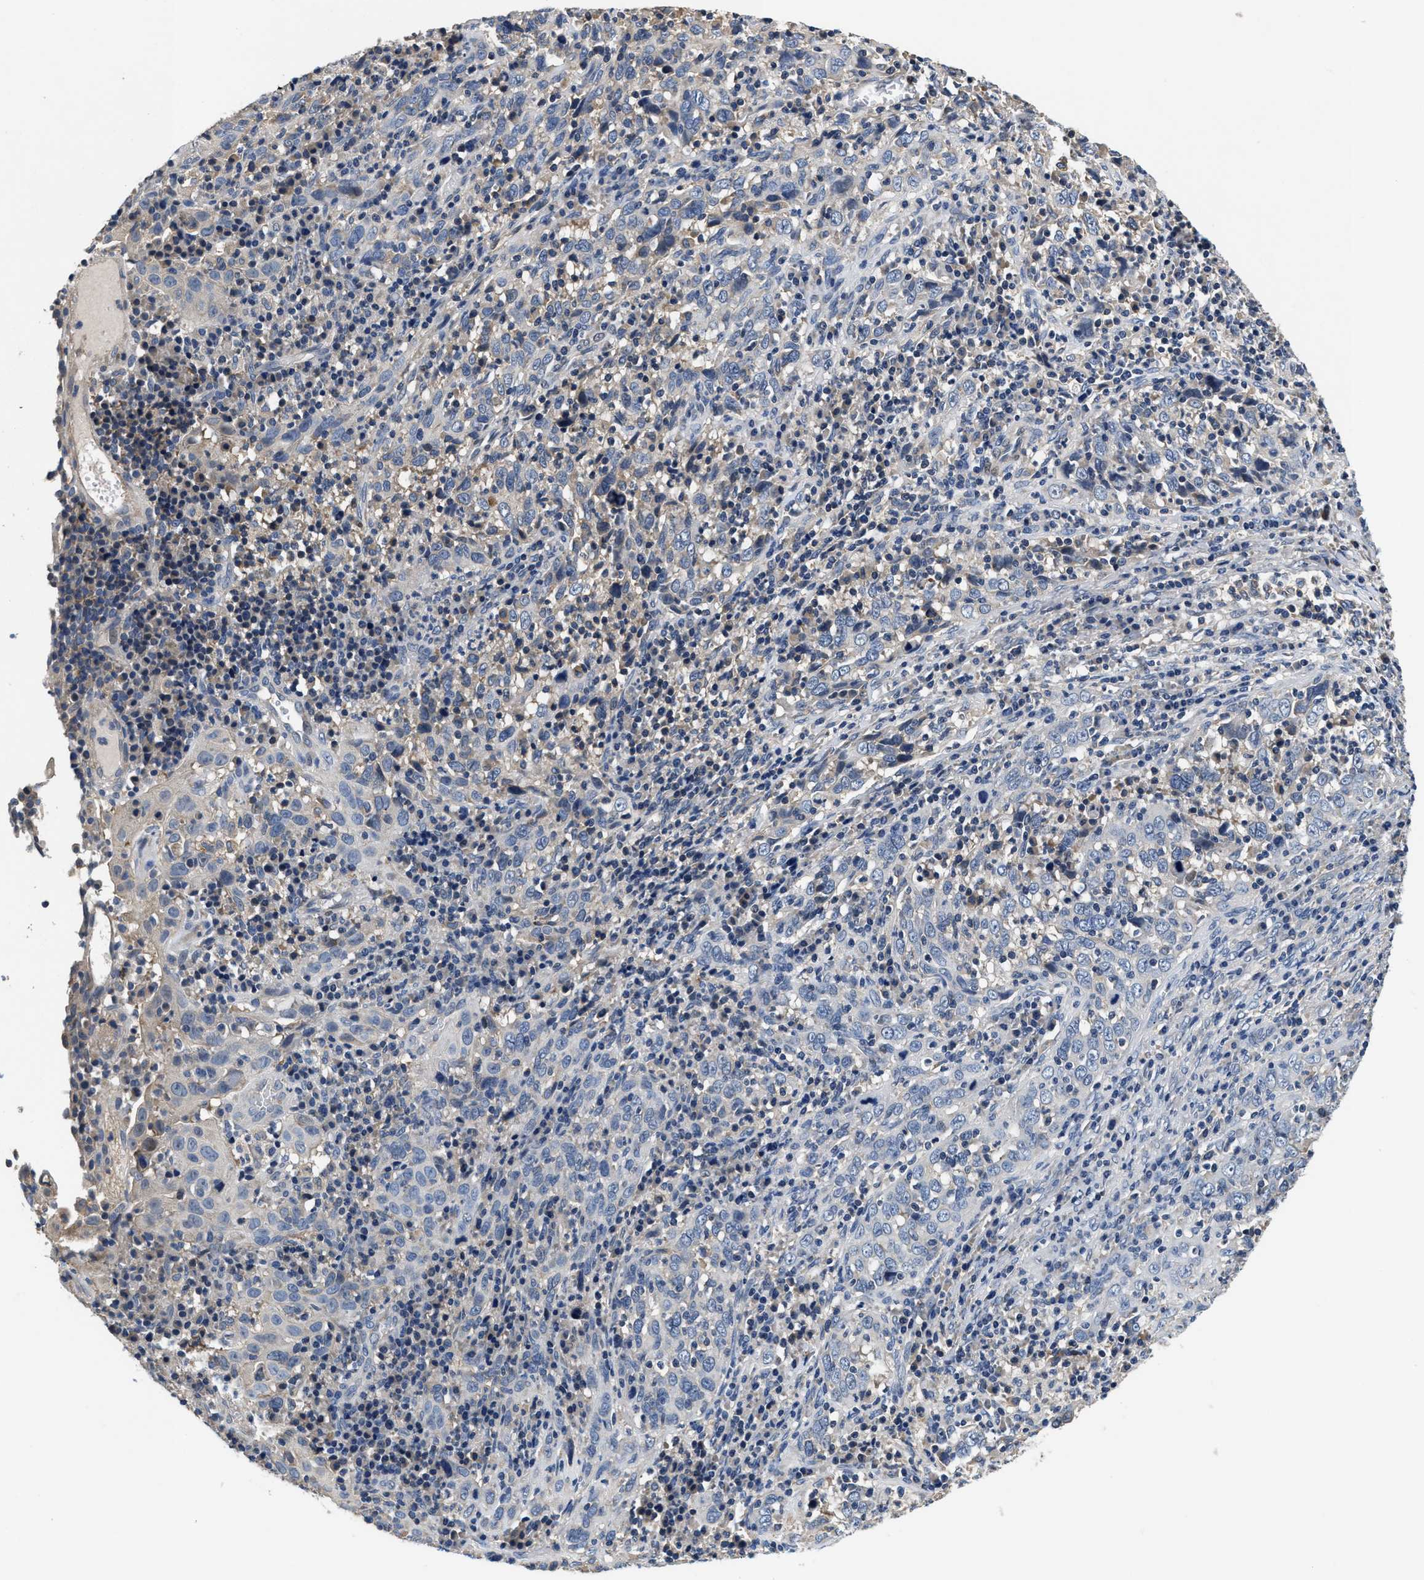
{"staining": {"intensity": "negative", "quantity": "none", "location": "none"}, "tissue": "cervical cancer", "cell_type": "Tumor cells", "image_type": "cancer", "snomed": [{"axis": "morphology", "description": "Squamous cell carcinoma, NOS"}, {"axis": "topography", "description": "Cervix"}], "caption": "Immunohistochemical staining of cervical squamous cell carcinoma exhibits no significant expression in tumor cells.", "gene": "ANKIB1", "patient": {"sex": "female", "age": 46}}